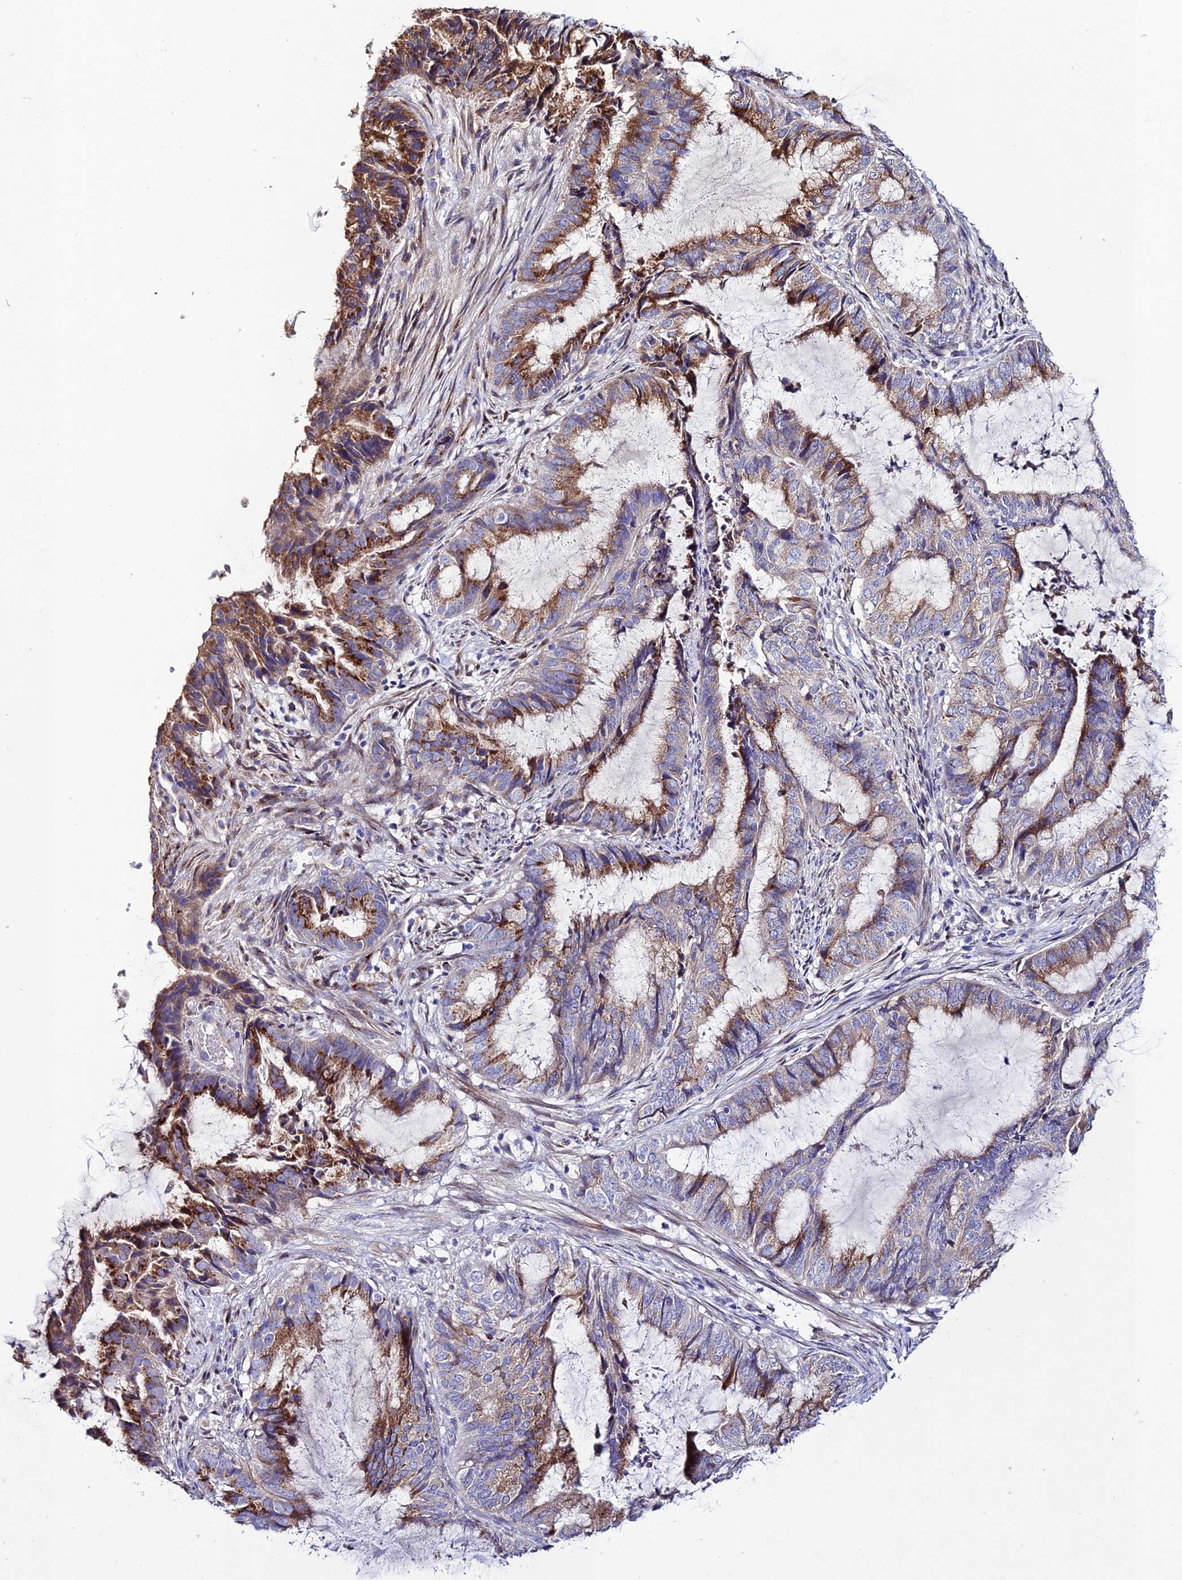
{"staining": {"intensity": "moderate", "quantity": "25%-75%", "location": "cytoplasmic/membranous"}, "tissue": "endometrial cancer", "cell_type": "Tumor cells", "image_type": "cancer", "snomed": [{"axis": "morphology", "description": "Adenocarcinoma, NOS"}, {"axis": "topography", "description": "Endometrium"}], "caption": "Tumor cells reveal medium levels of moderate cytoplasmic/membranous staining in approximately 25%-75% of cells in endometrial adenocarcinoma. The staining was performed using DAB to visualize the protein expression in brown, while the nuclei were stained in blue with hematoxylin (Magnification: 20x).", "gene": "OR51Q1", "patient": {"sex": "female", "age": 51}}